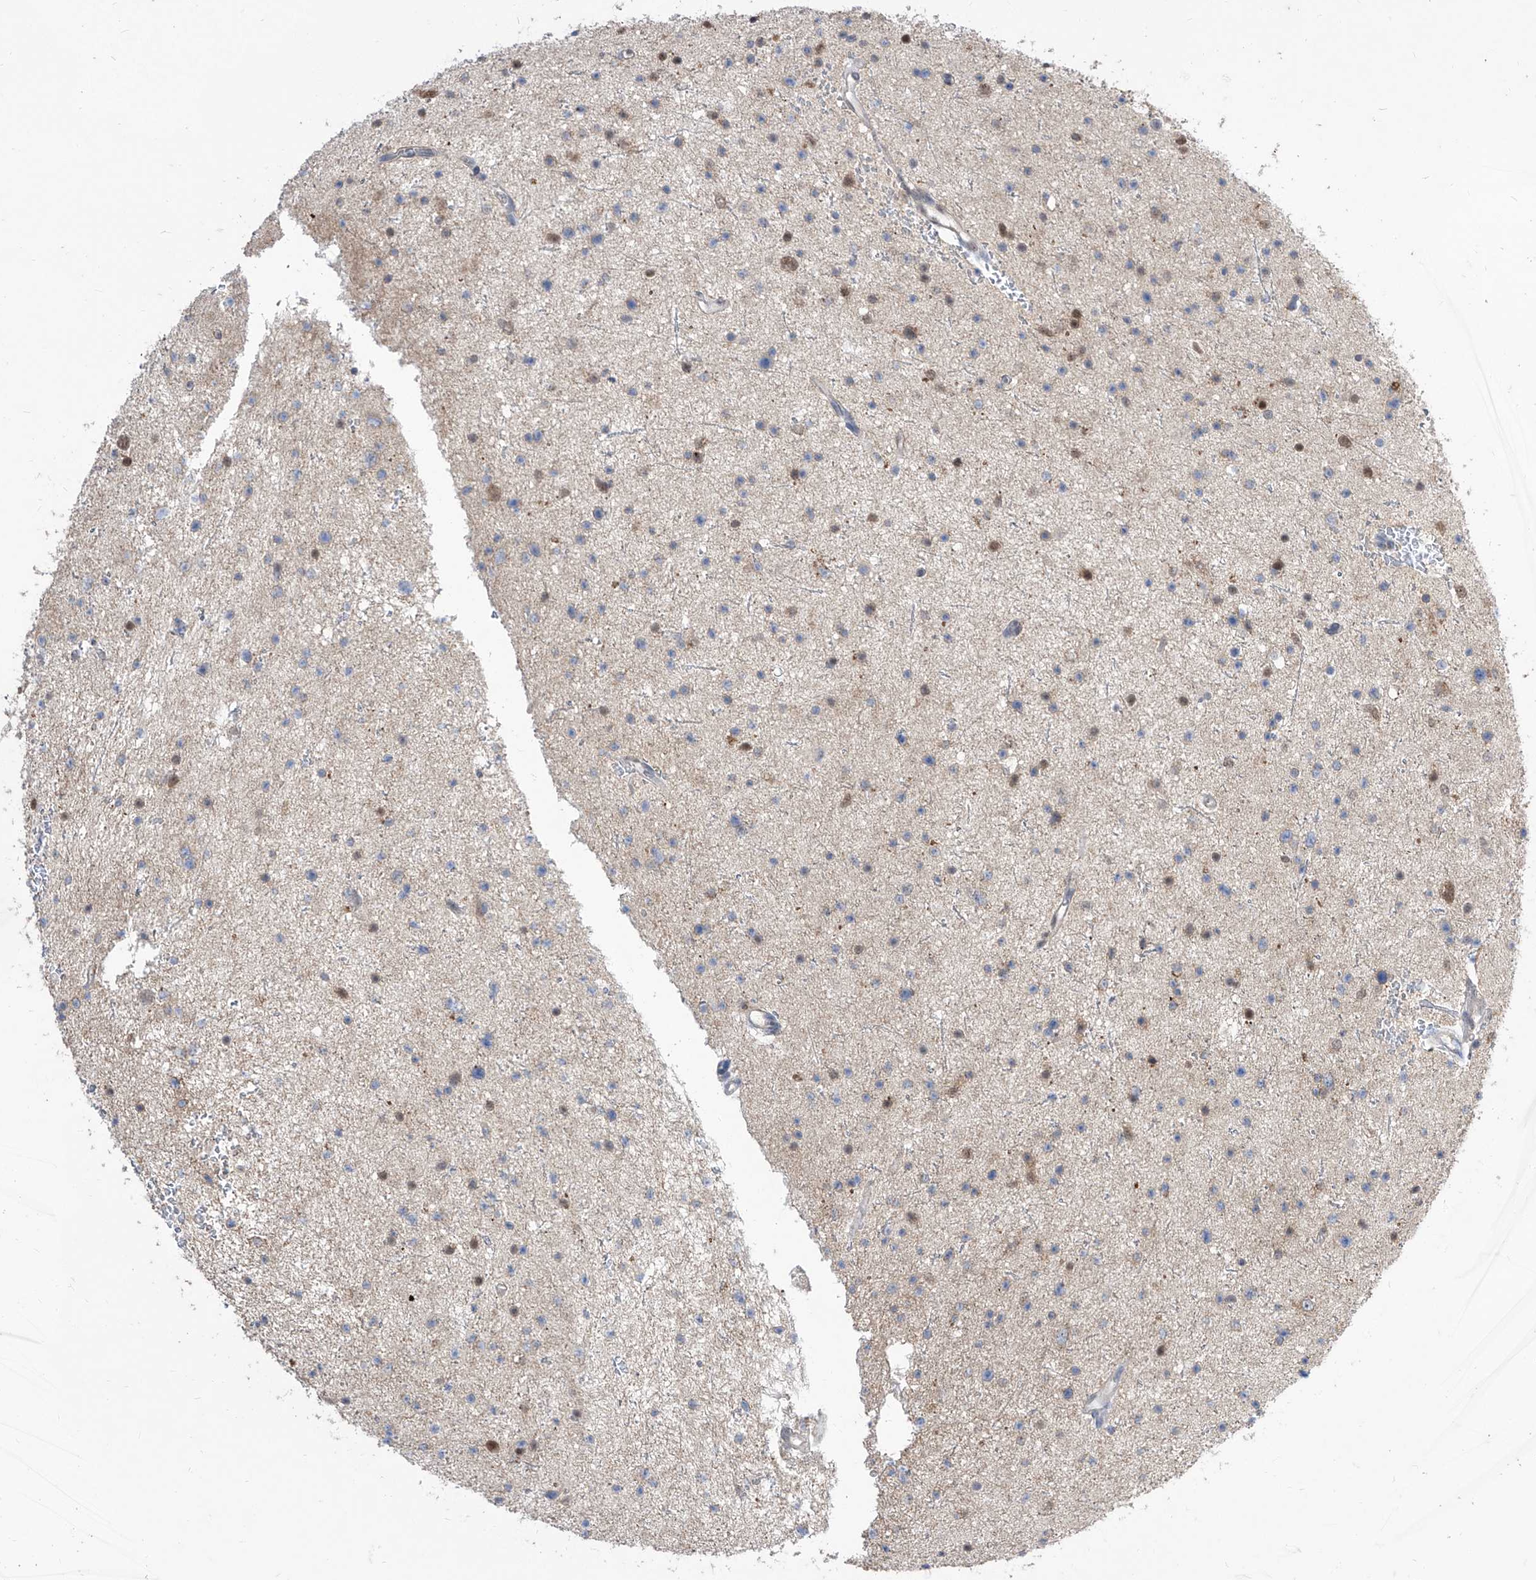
{"staining": {"intensity": "weak", "quantity": "<25%", "location": "cytoplasmic/membranous,nuclear"}, "tissue": "glioma", "cell_type": "Tumor cells", "image_type": "cancer", "snomed": [{"axis": "morphology", "description": "Glioma, malignant, Low grade"}, {"axis": "topography", "description": "Brain"}], "caption": "The histopathology image displays no significant positivity in tumor cells of glioma.", "gene": "BROX", "patient": {"sex": "female", "age": 37}}